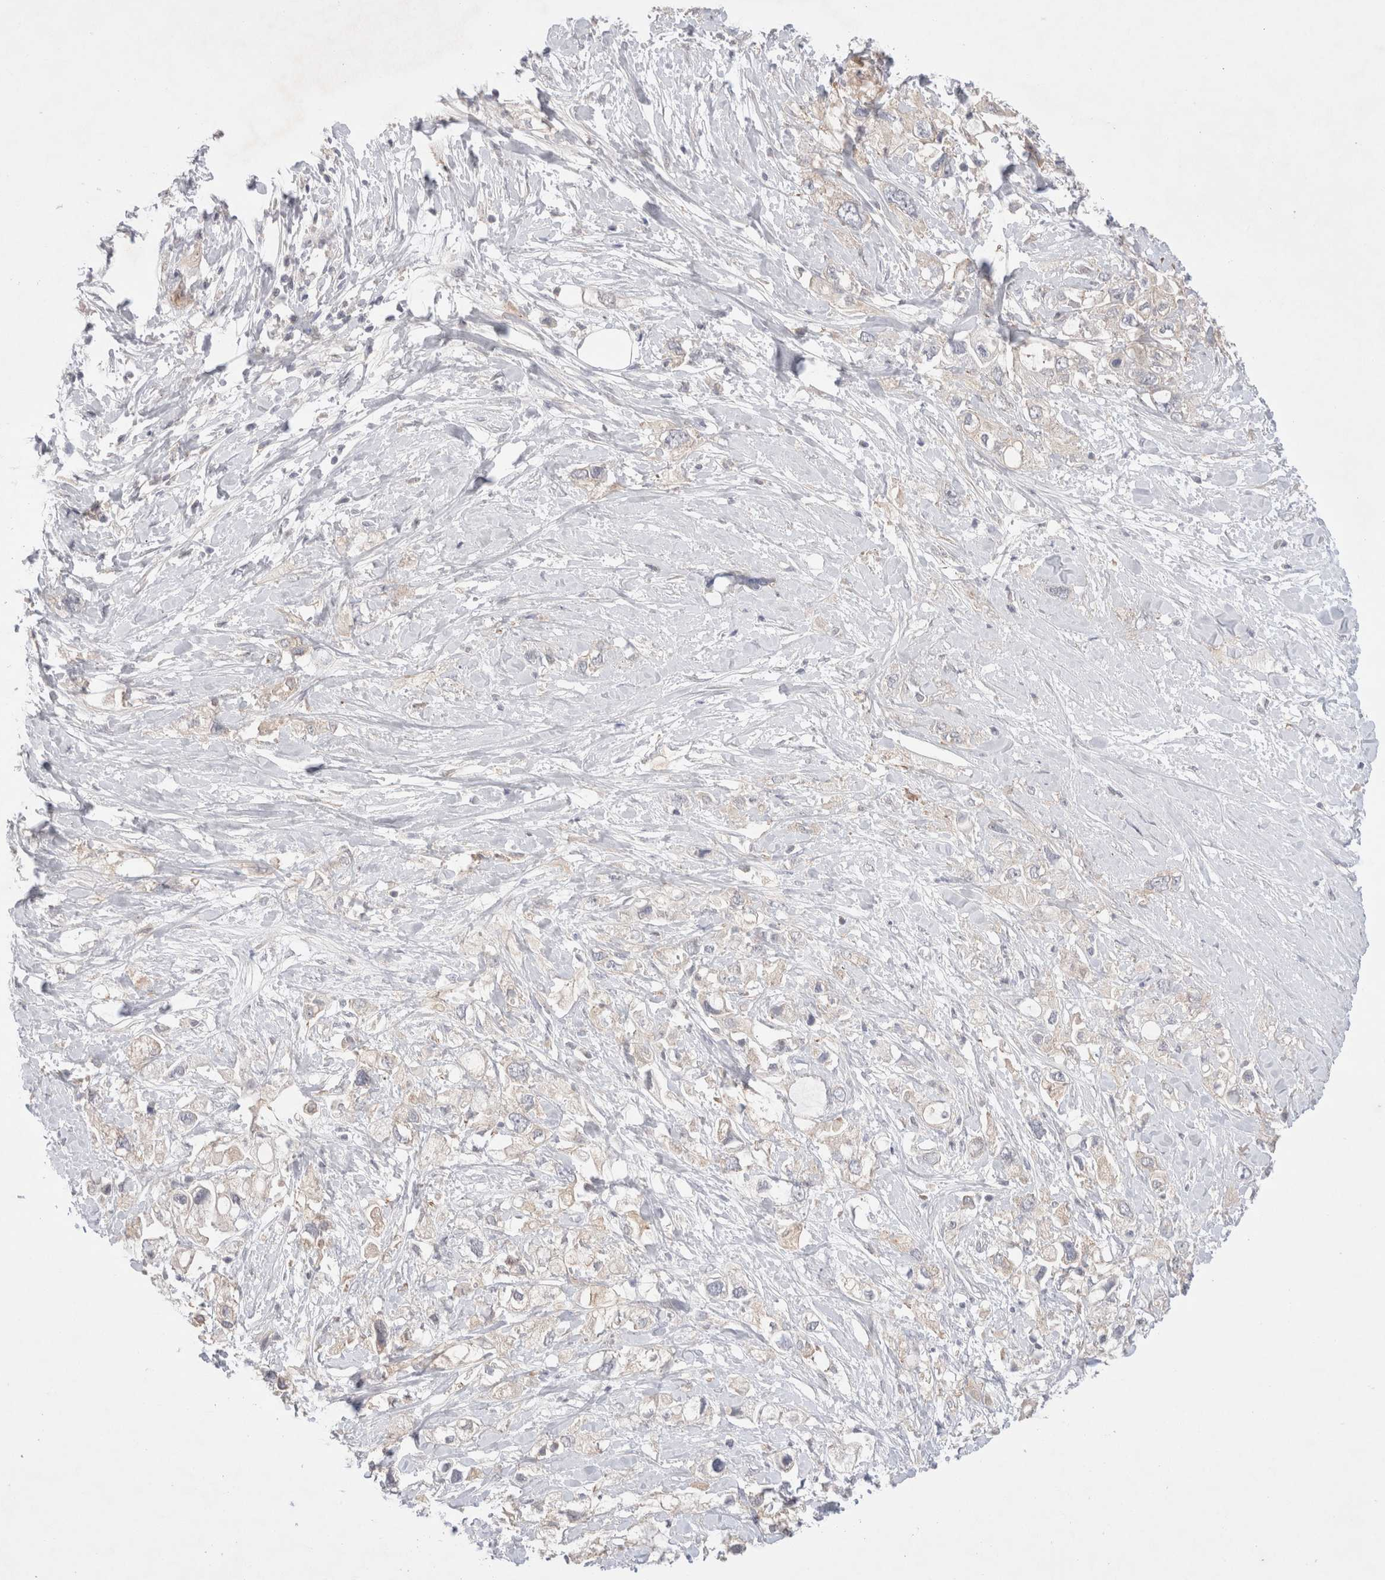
{"staining": {"intensity": "negative", "quantity": "none", "location": "none"}, "tissue": "pancreatic cancer", "cell_type": "Tumor cells", "image_type": "cancer", "snomed": [{"axis": "morphology", "description": "Adenocarcinoma, NOS"}, {"axis": "topography", "description": "Pancreas"}], "caption": "Tumor cells are negative for brown protein staining in pancreatic adenocarcinoma. (Brightfield microscopy of DAB immunohistochemistry at high magnification).", "gene": "IFT74", "patient": {"sex": "female", "age": 56}}